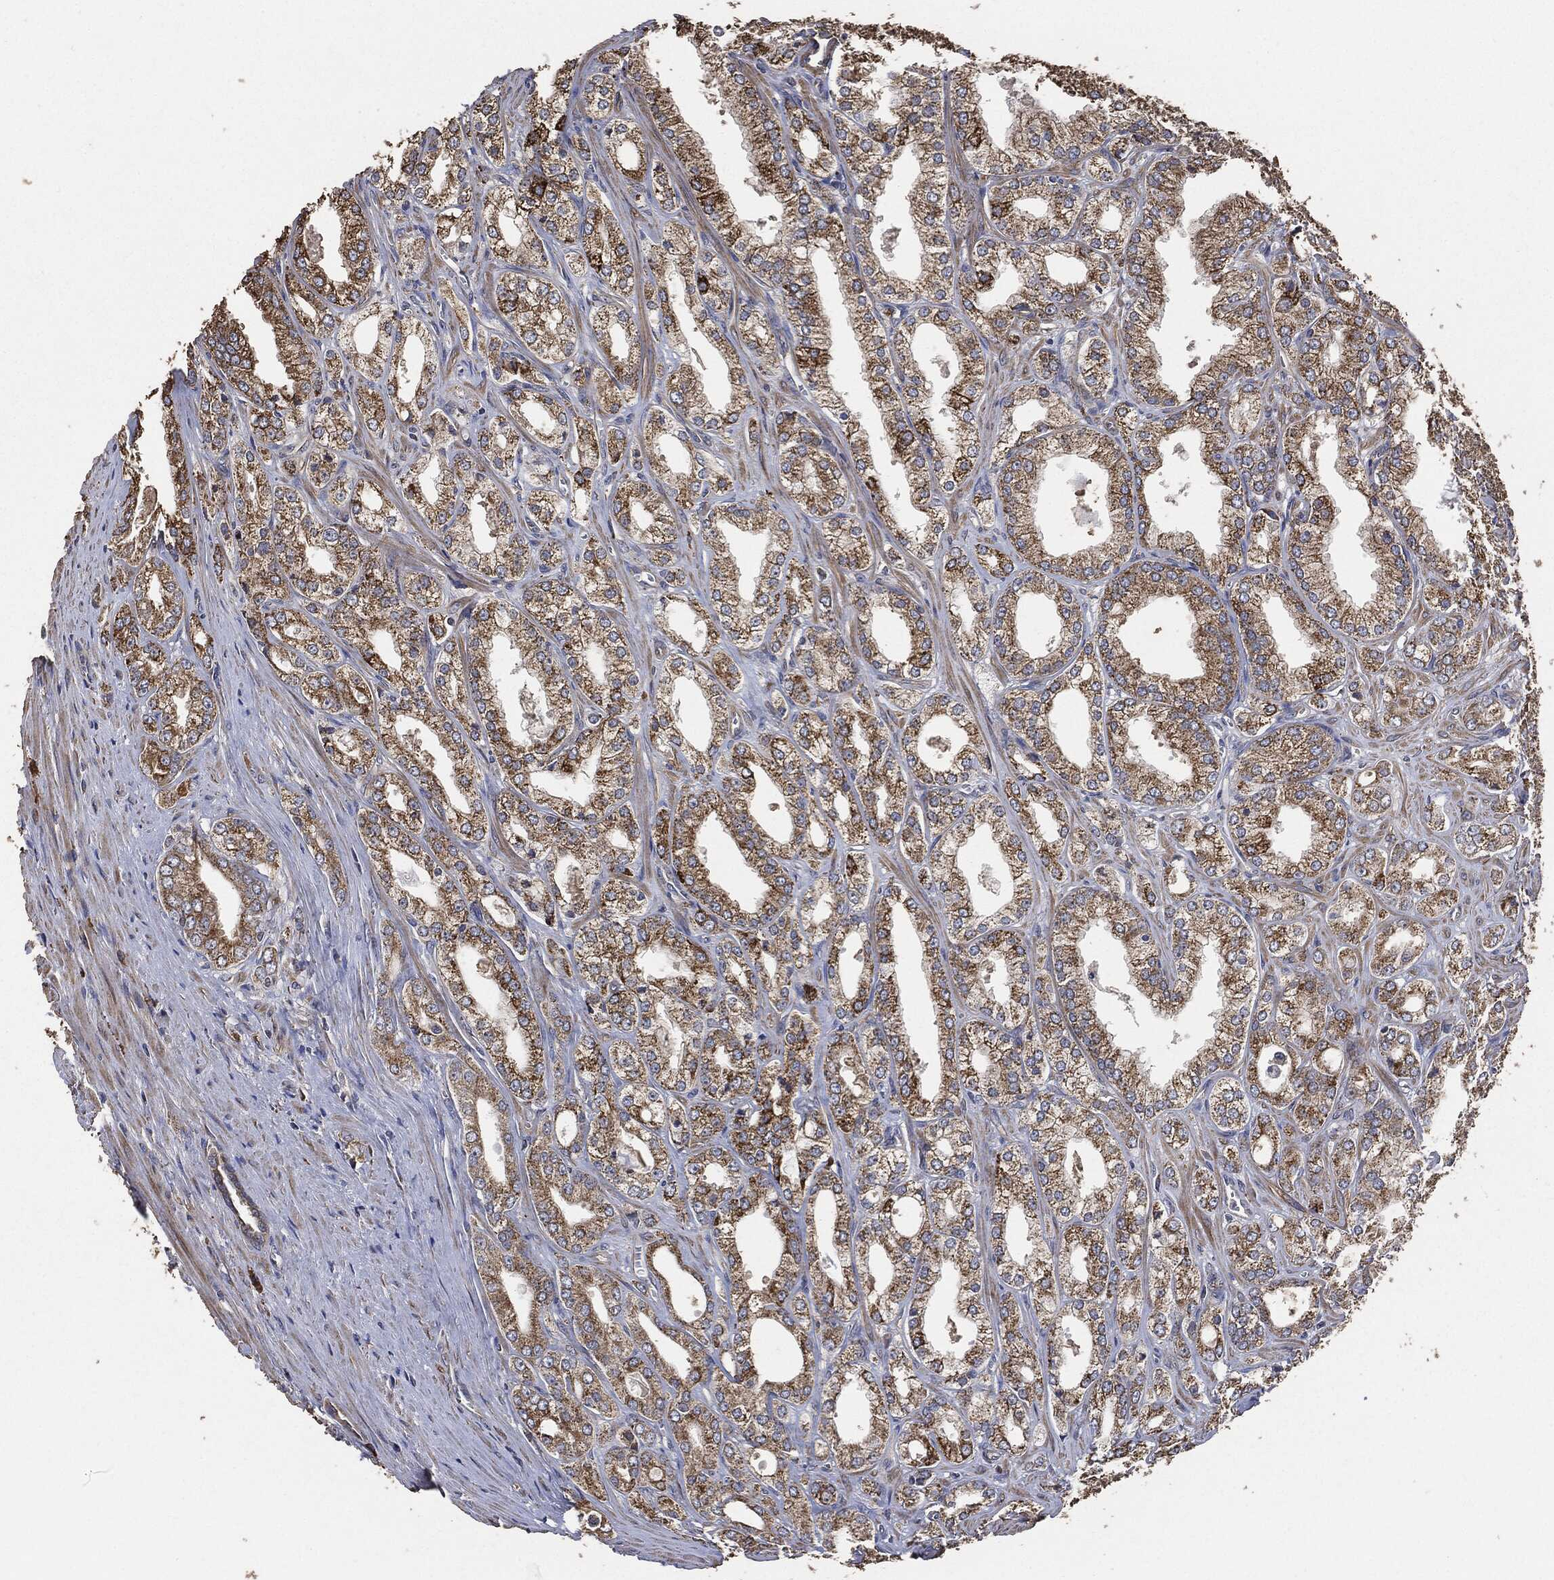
{"staining": {"intensity": "strong", "quantity": "25%-75%", "location": "cytoplasmic/membranous"}, "tissue": "prostate cancer", "cell_type": "Tumor cells", "image_type": "cancer", "snomed": [{"axis": "morphology", "description": "Adenocarcinoma, NOS"}, {"axis": "morphology", "description": "Adenocarcinoma, High grade"}, {"axis": "topography", "description": "Prostate"}], "caption": "Approximately 25%-75% of tumor cells in human prostate cancer (adenocarcinoma) reveal strong cytoplasmic/membranous protein staining as visualized by brown immunohistochemical staining.", "gene": "STK3", "patient": {"sex": "male", "age": 70}}